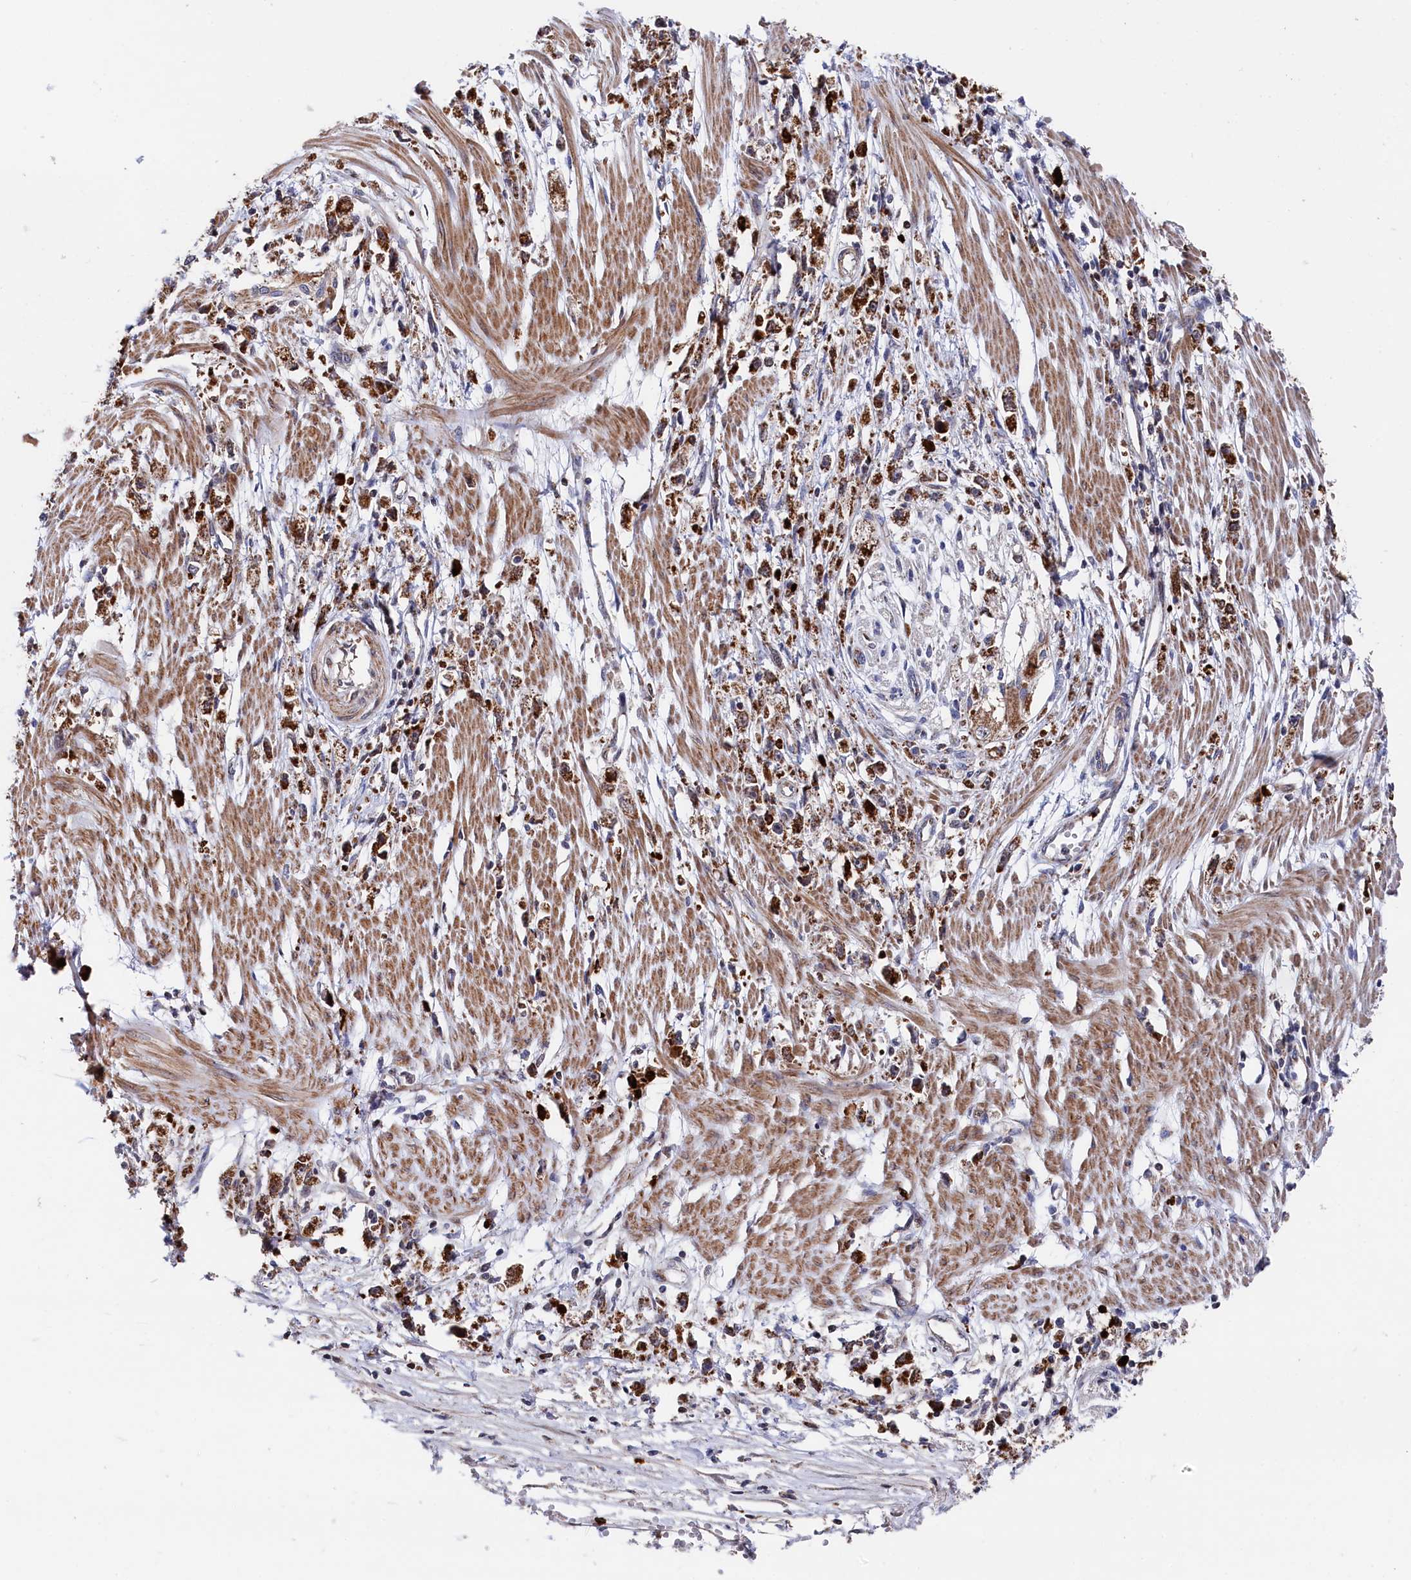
{"staining": {"intensity": "strong", "quantity": ">75%", "location": "cytoplasmic/membranous"}, "tissue": "stomach cancer", "cell_type": "Tumor cells", "image_type": "cancer", "snomed": [{"axis": "morphology", "description": "Adenocarcinoma, NOS"}, {"axis": "topography", "description": "Stomach"}], "caption": "A brown stain labels strong cytoplasmic/membranous positivity of a protein in human stomach cancer (adenocarcinoma) tumor cells.", "gene": "CHCHD1", "patient": {"sex": "female", "age": 59}}